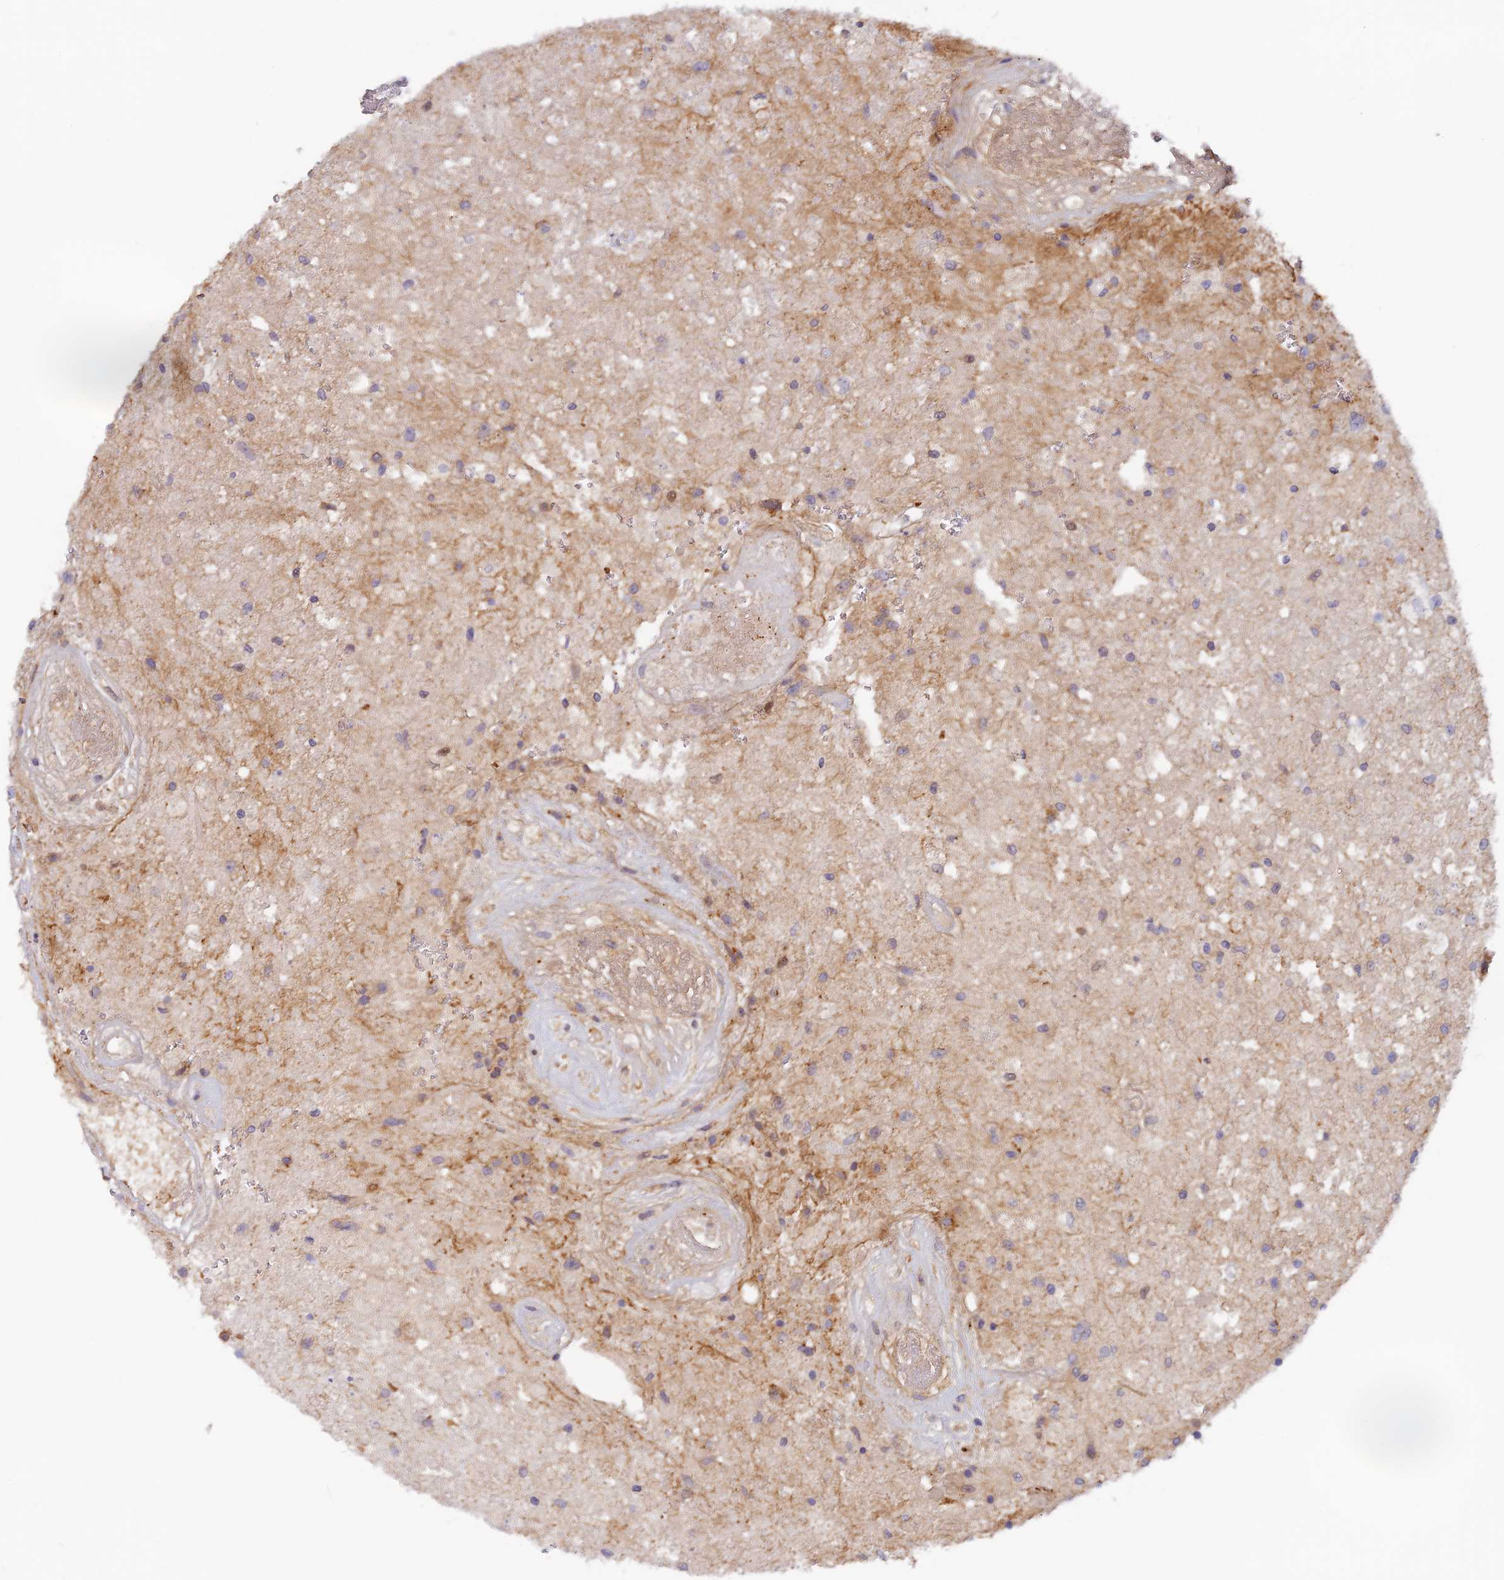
{"staining": {"intensity": "negative", "quantity": "none", "location": "none"}, "tissue": "glioma", "cell_type": "Tumor cells", "image_type": "cancer", "snomed": [{"axis": "morphology", "description": "Glioma, malignant, High grade"}, {"axis": "topography", "description": "Brain"}], "caption": "This is an immunohistochemistry (IHC) image of human glioma. There is no positivity in tumor cells.", "gene": "MISP3", "patient": {"sex": "male", "age": 56}}